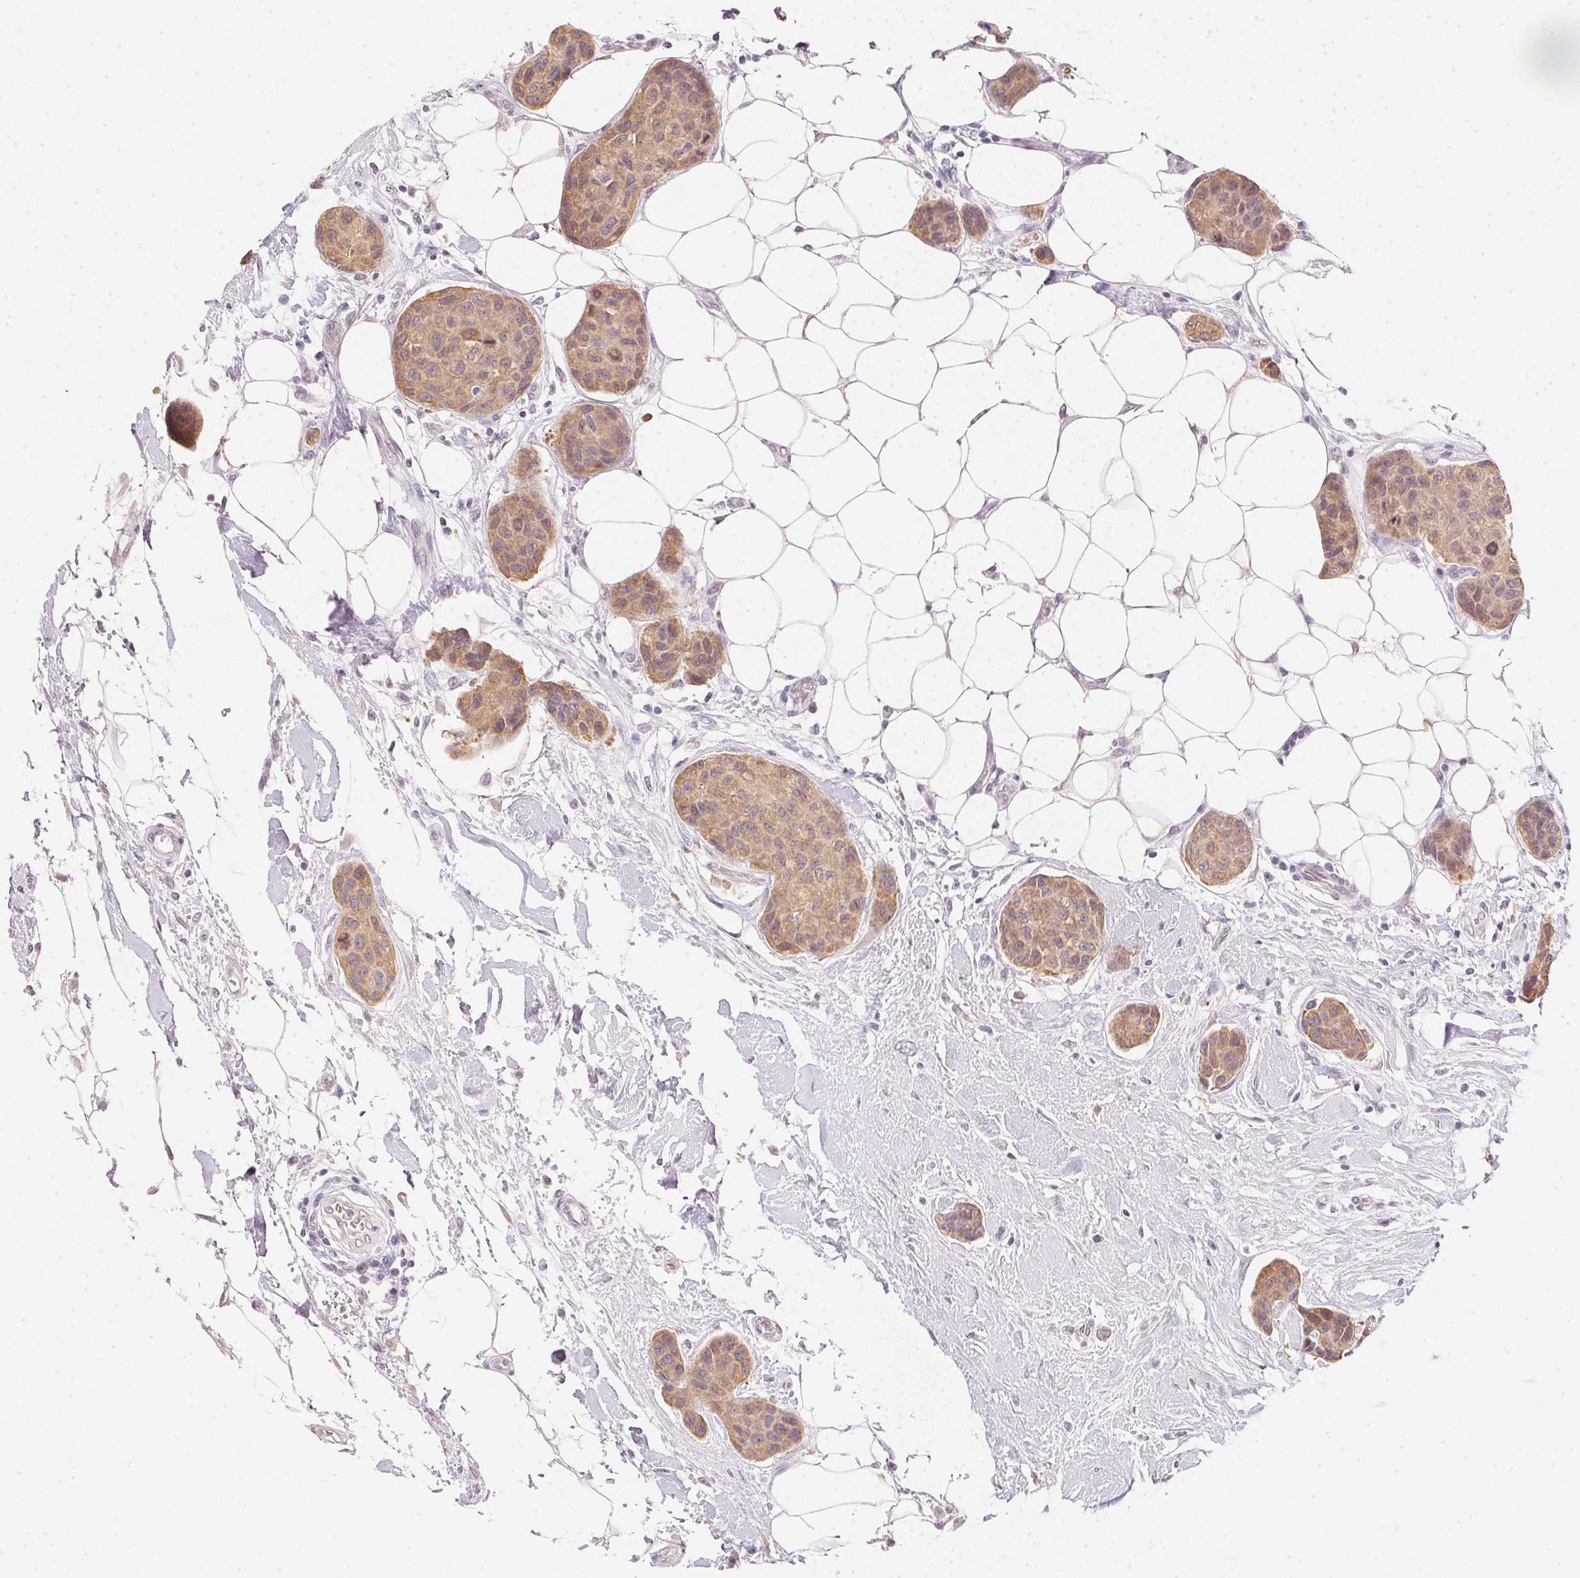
{"staining": {"intensity": "moderate", "quantity": ">75%", "location": "cytoplasmic/membranous"}, "tissue": "breast cancer", "cell_type": "Tumor cells", "image_type": "cancer", "snomed": [{"axis": "morphology", "description": "Duct carcinoma"}, {"axis": "topography", "description": "Breast"}, {"axis": "topography", "description": "Lymph node"}], "caption": "Protein analysis of breast infiltrating ductal carcinoma tissue reveals moderate cytoplasmic/membranous positivity in approximately >75% of tumor cells.", "gene": "DHCR24", "patient": {"sex": "female", "age": 80}}